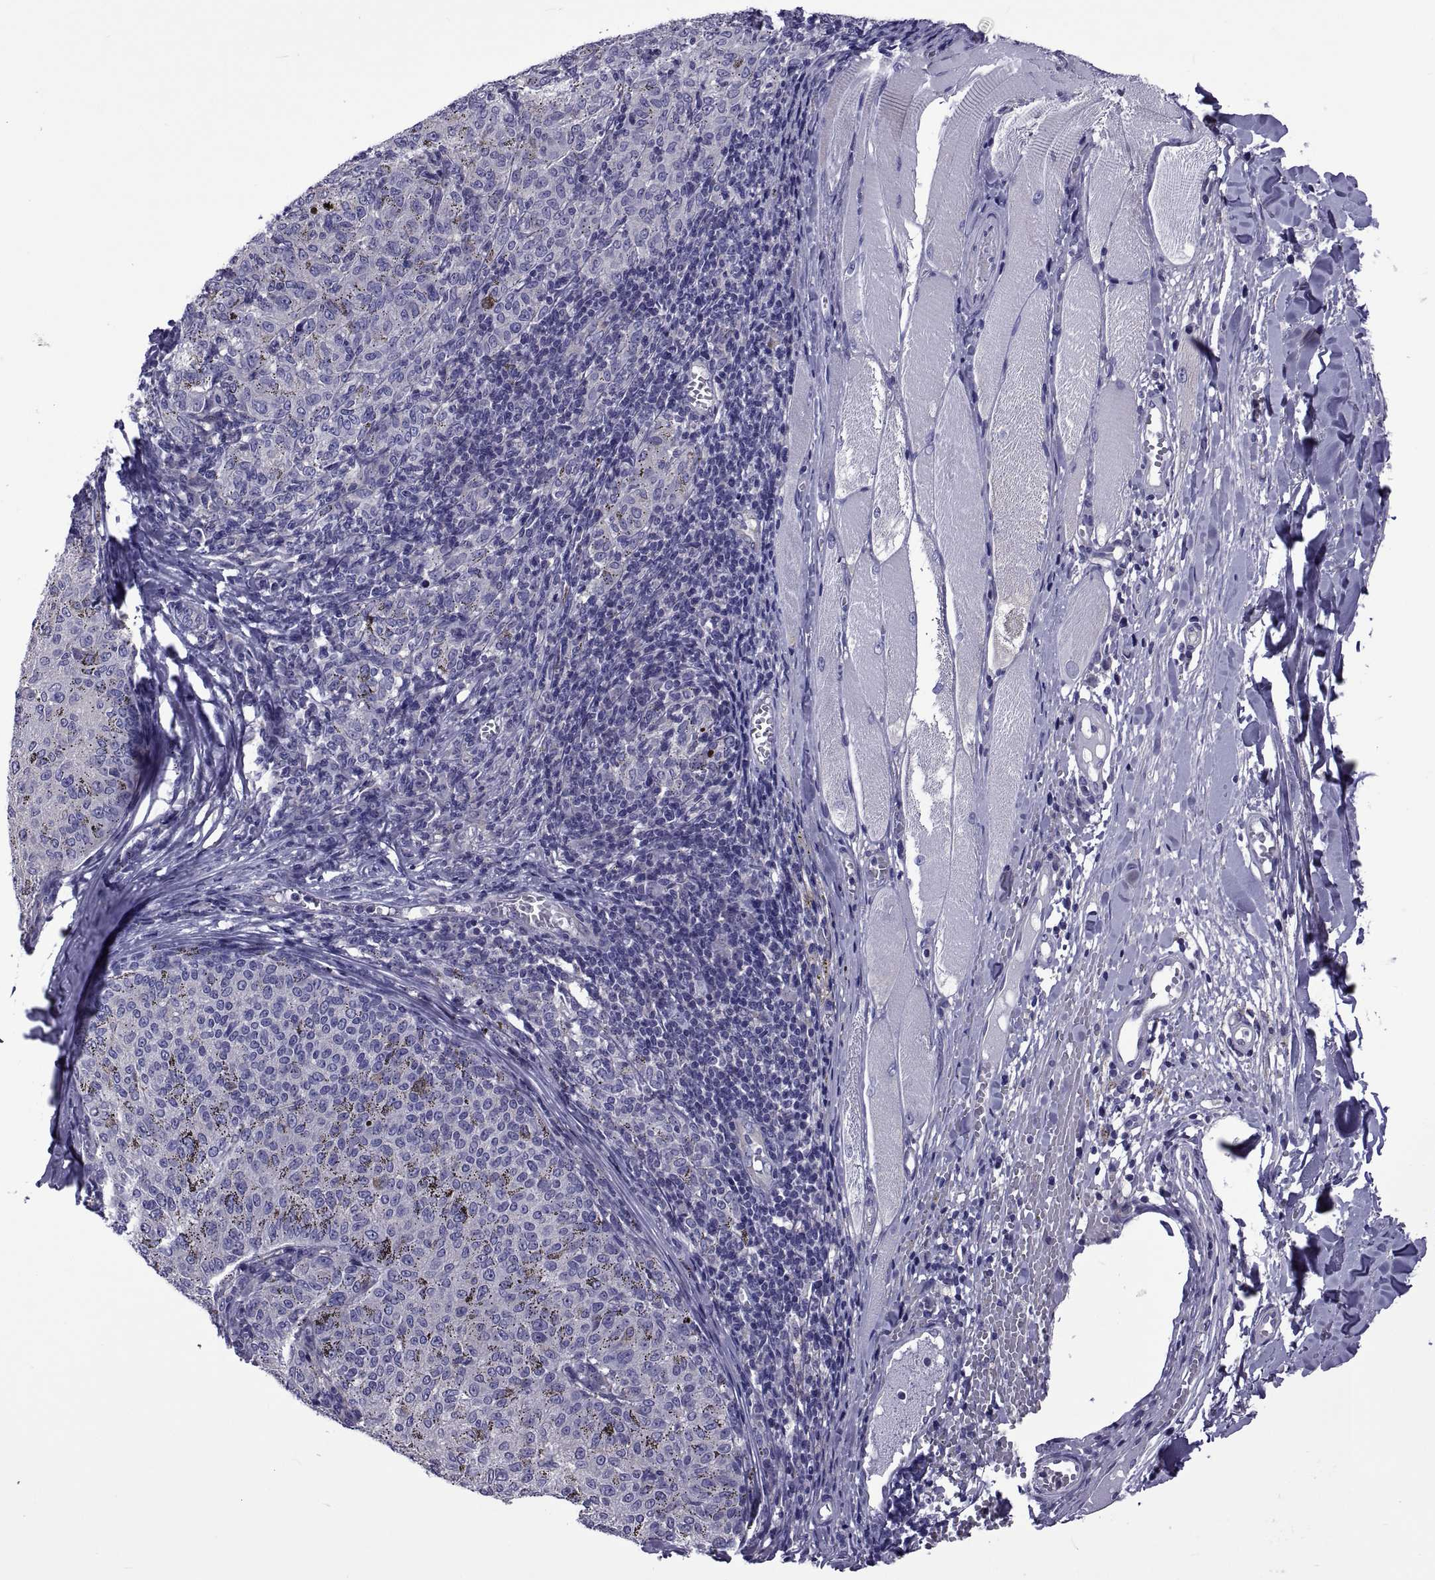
{"staining": {"intensity": "negative", "quantity": "none", "location": "none"}, "tissue": "melanoma", "cell_type": "Tumor cells", "image_type": "cancer", "snomed": [{"axis": "morphology", "description": "Malignant melanoma, NOS"}, {"axis": "topography", "description": "Skin"}], "caption": "Malignant melanoma stained for a protein using immunohistochemistry exhibits no expression tumor cells.", "gene": "TMC3", "patient": {"sex": "female", "age": 72}}